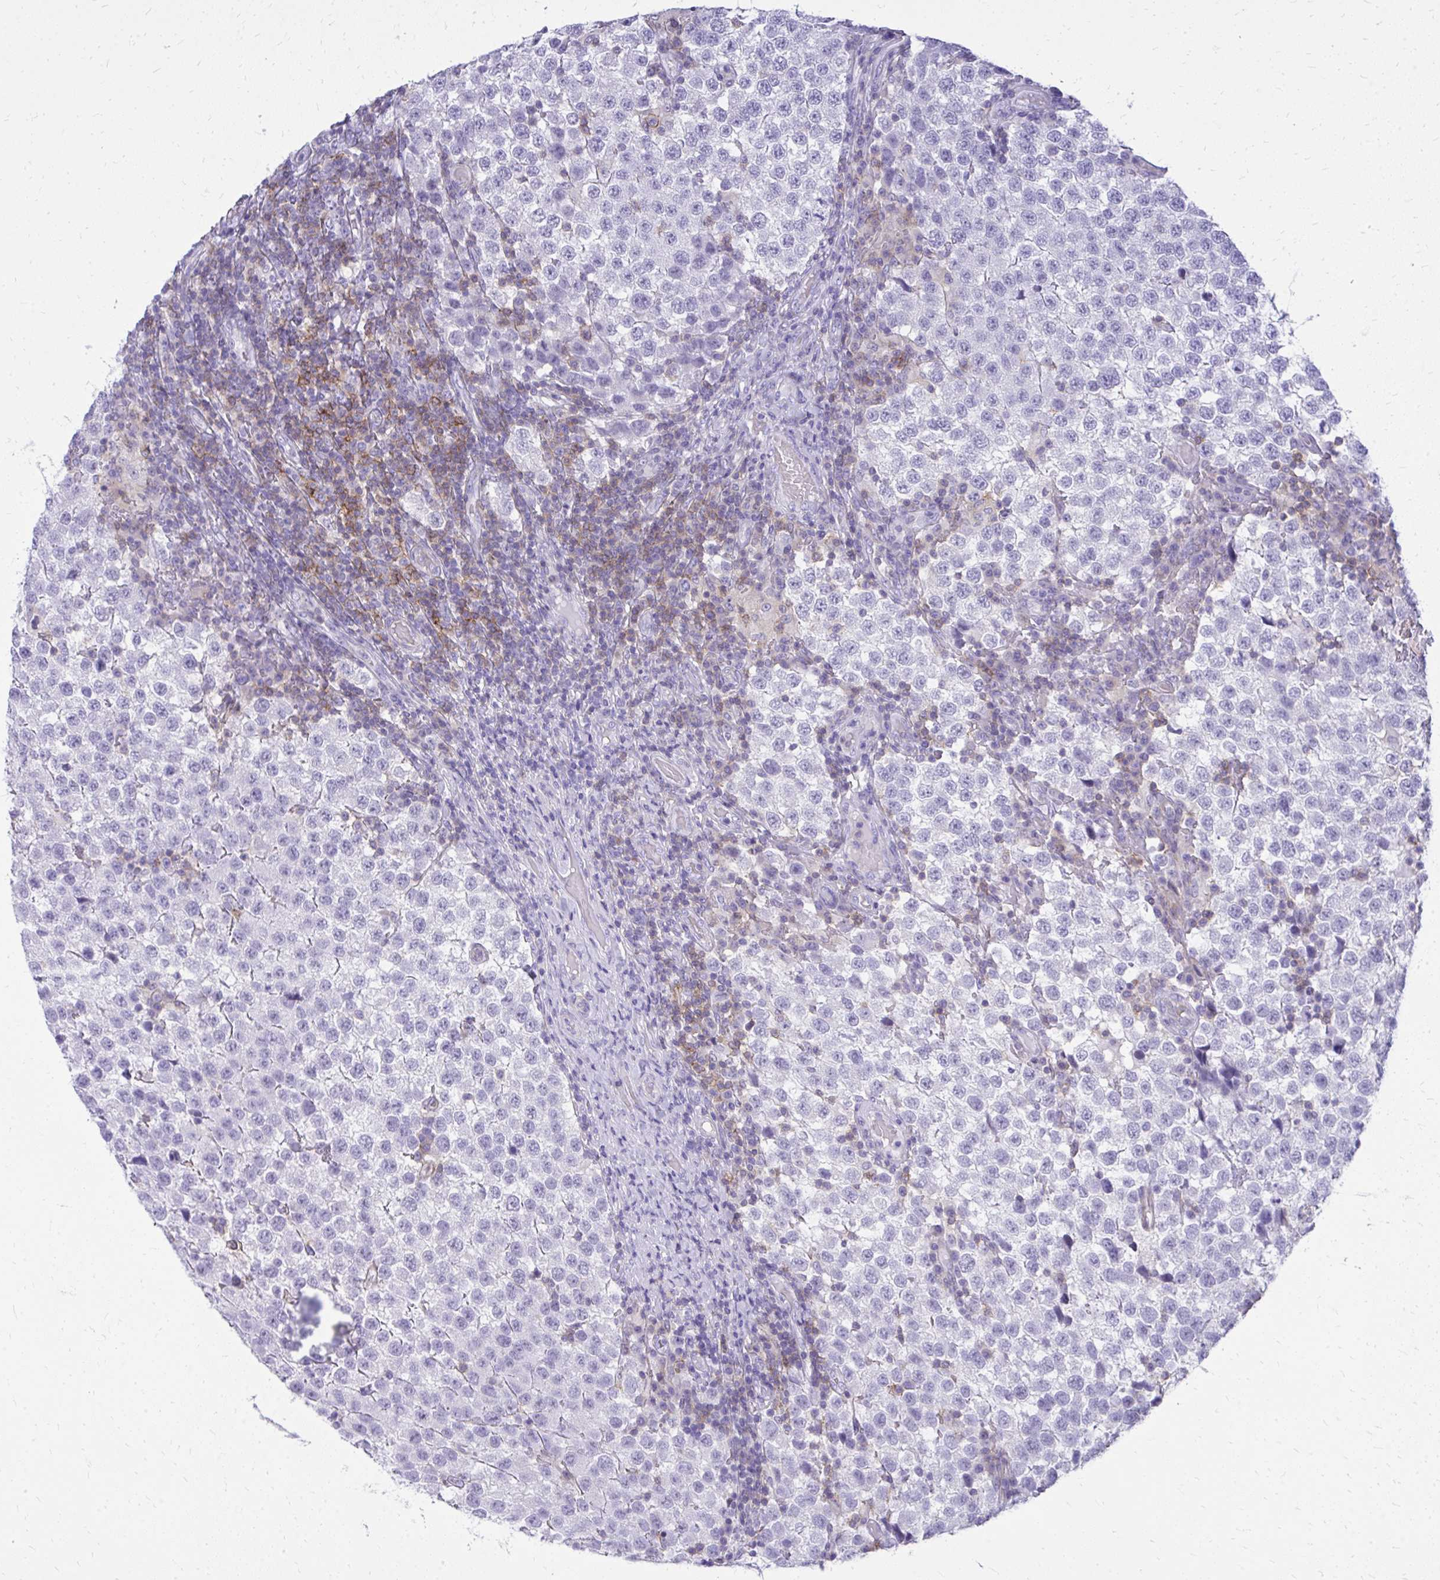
{"staining": {"intensity": "negative", "quantity": "none", "location": "none"}, "tissue": "testis cancer", "cell_type": "Tumor cells", "image_type": "cancer", "snomed": [{"axis": "morphology", "description": "Seminoma, NOS"}, {"axis": "topography", "description": "Testis"}], "caption": "Immunohistochemistry (IHC) micrograph of neoplastic tissue: testis cancer (seminoma) stained with DAB displays no significant protein staining in tumor cells. (DAB immunohistochemistry (IHC) visualized using brightfield microscopy, high magnification).", "gene": "GPRIN3", "patient": {"sex": "male", "age": 34}}